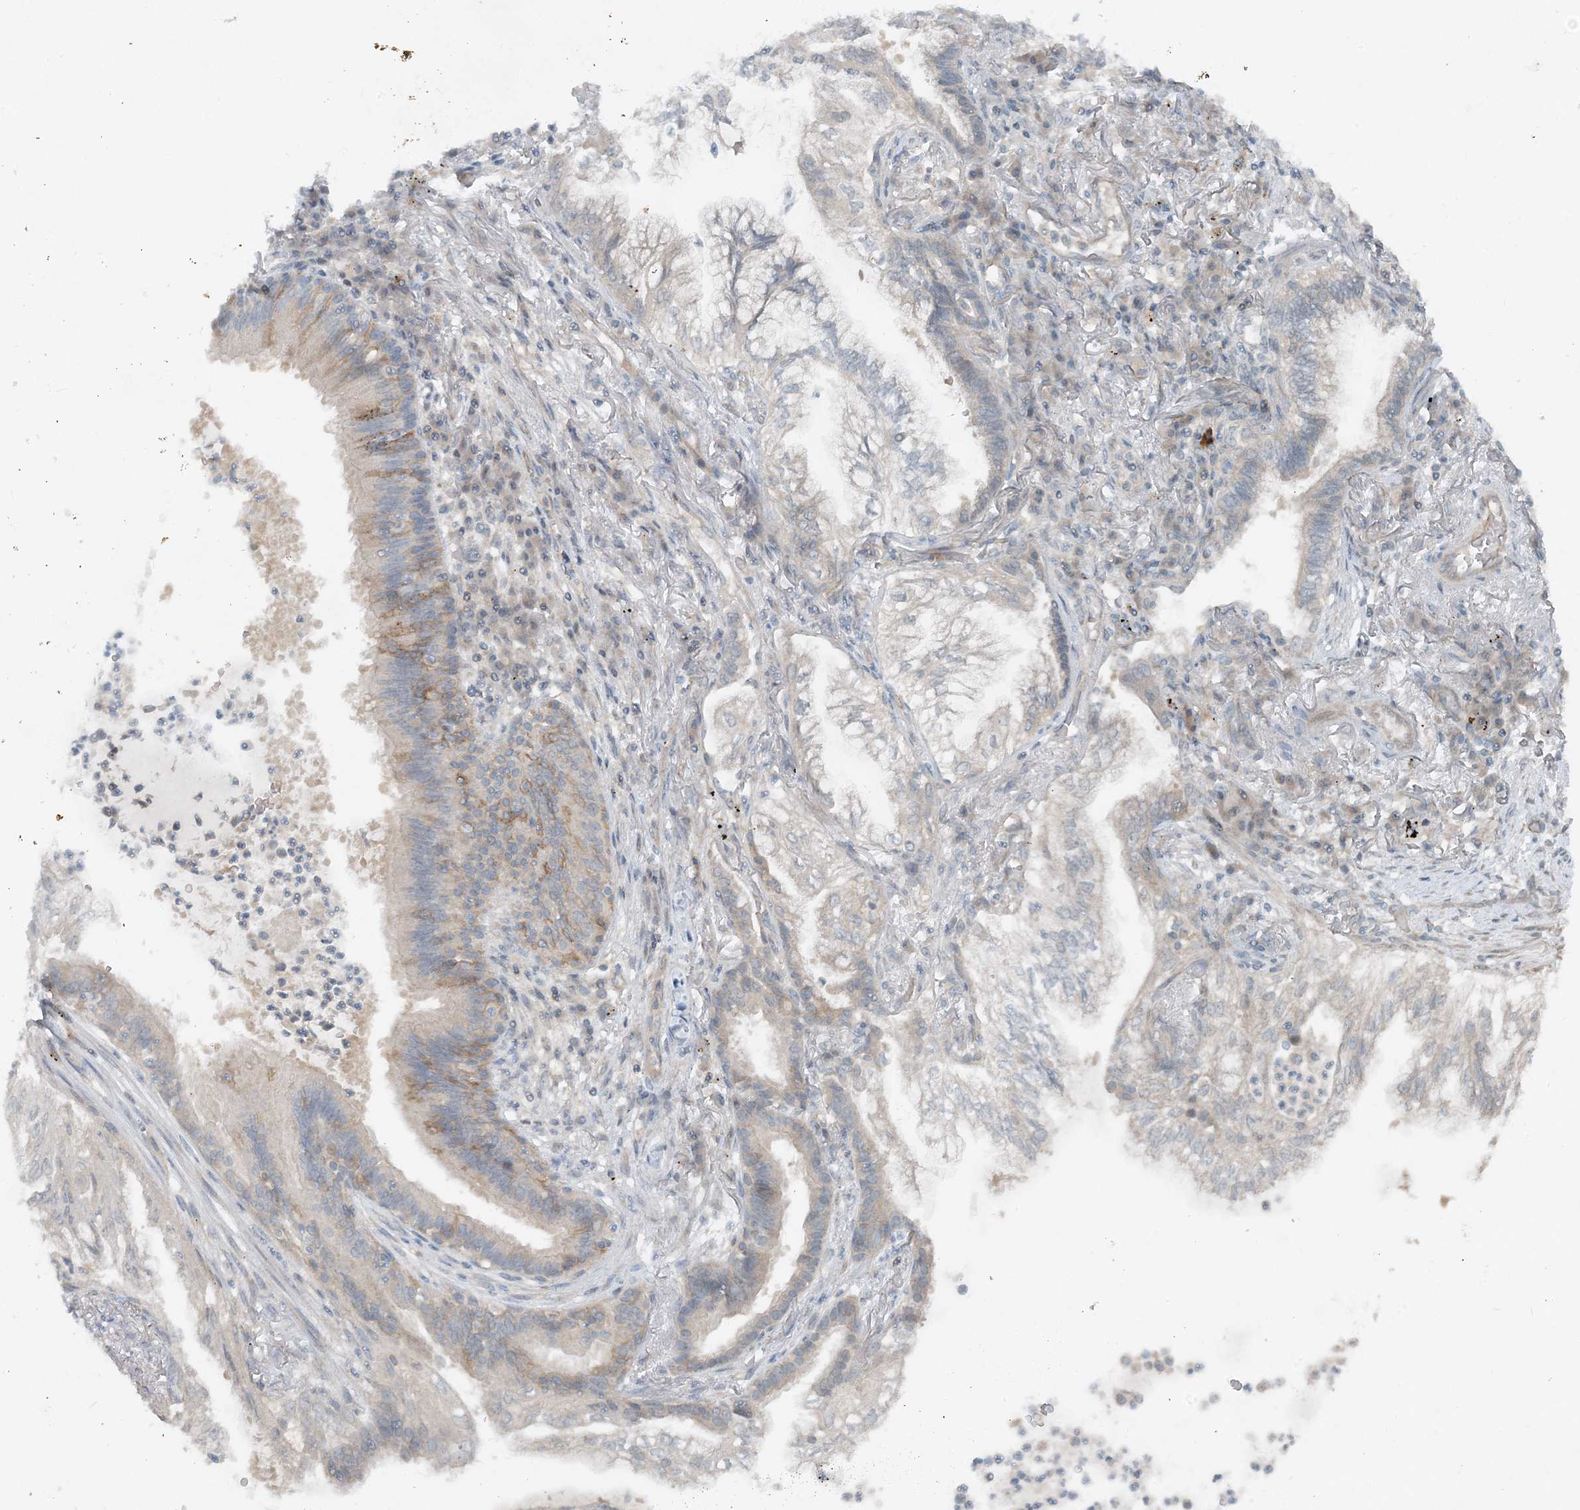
{"staining": {"intensity": "weak", "quantity": "<25%", "location": "cytoplasmic/membranous"}, "tissue": "lung cancer", "cell_type": "Tumor cells", "image_type": "cancer", "snomed": [{"axis": "morphology", "description": "Adenocarcinoma, NOS"}, {"axis": "topography", "description": "Lung"}], "caption": "IHC of human lung cancer (adenocarcinoma) displays no positivity in tumor cells.", "gene": "MITD1", "patient": {"sex": "female", "age": 70}}